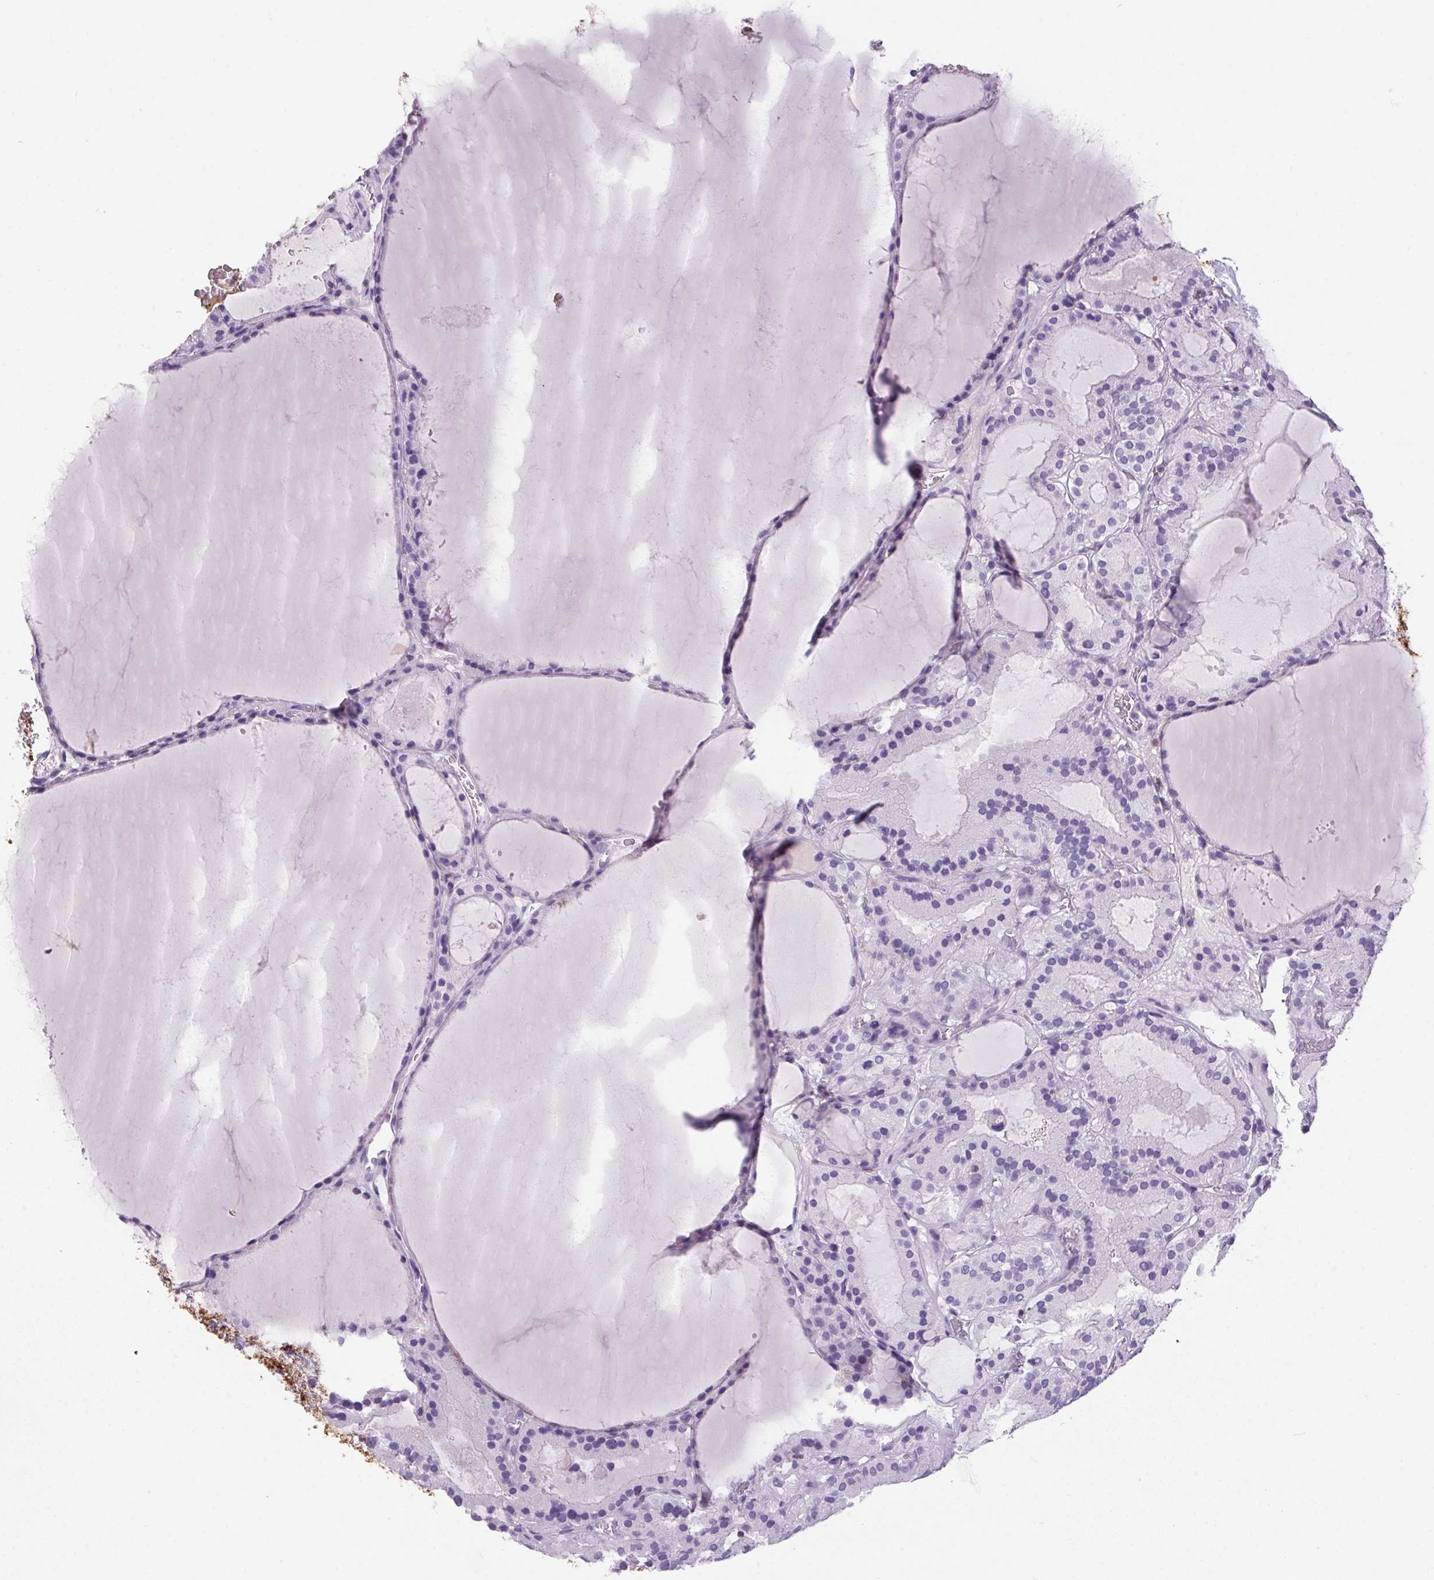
{"staining": {"intensity": "negative", "quantity": "none", "location": "none"}, "tissue": "thyroid cancer", "cell_type": "Tumor cells", "image_type": "cancer", "snomed": [{"axis": "morphology", "description": "Papillary adenocarcinoma, NOS"}, {"axis": "topography", "description": "Thyroid gland"}], "caption": "Protein analysis of thyroid papillary adenocarcinoma demonstrates no significant staining in tumor cells.", "gene": "S100A2", "patient": {"sex": "male", "age": 87}}